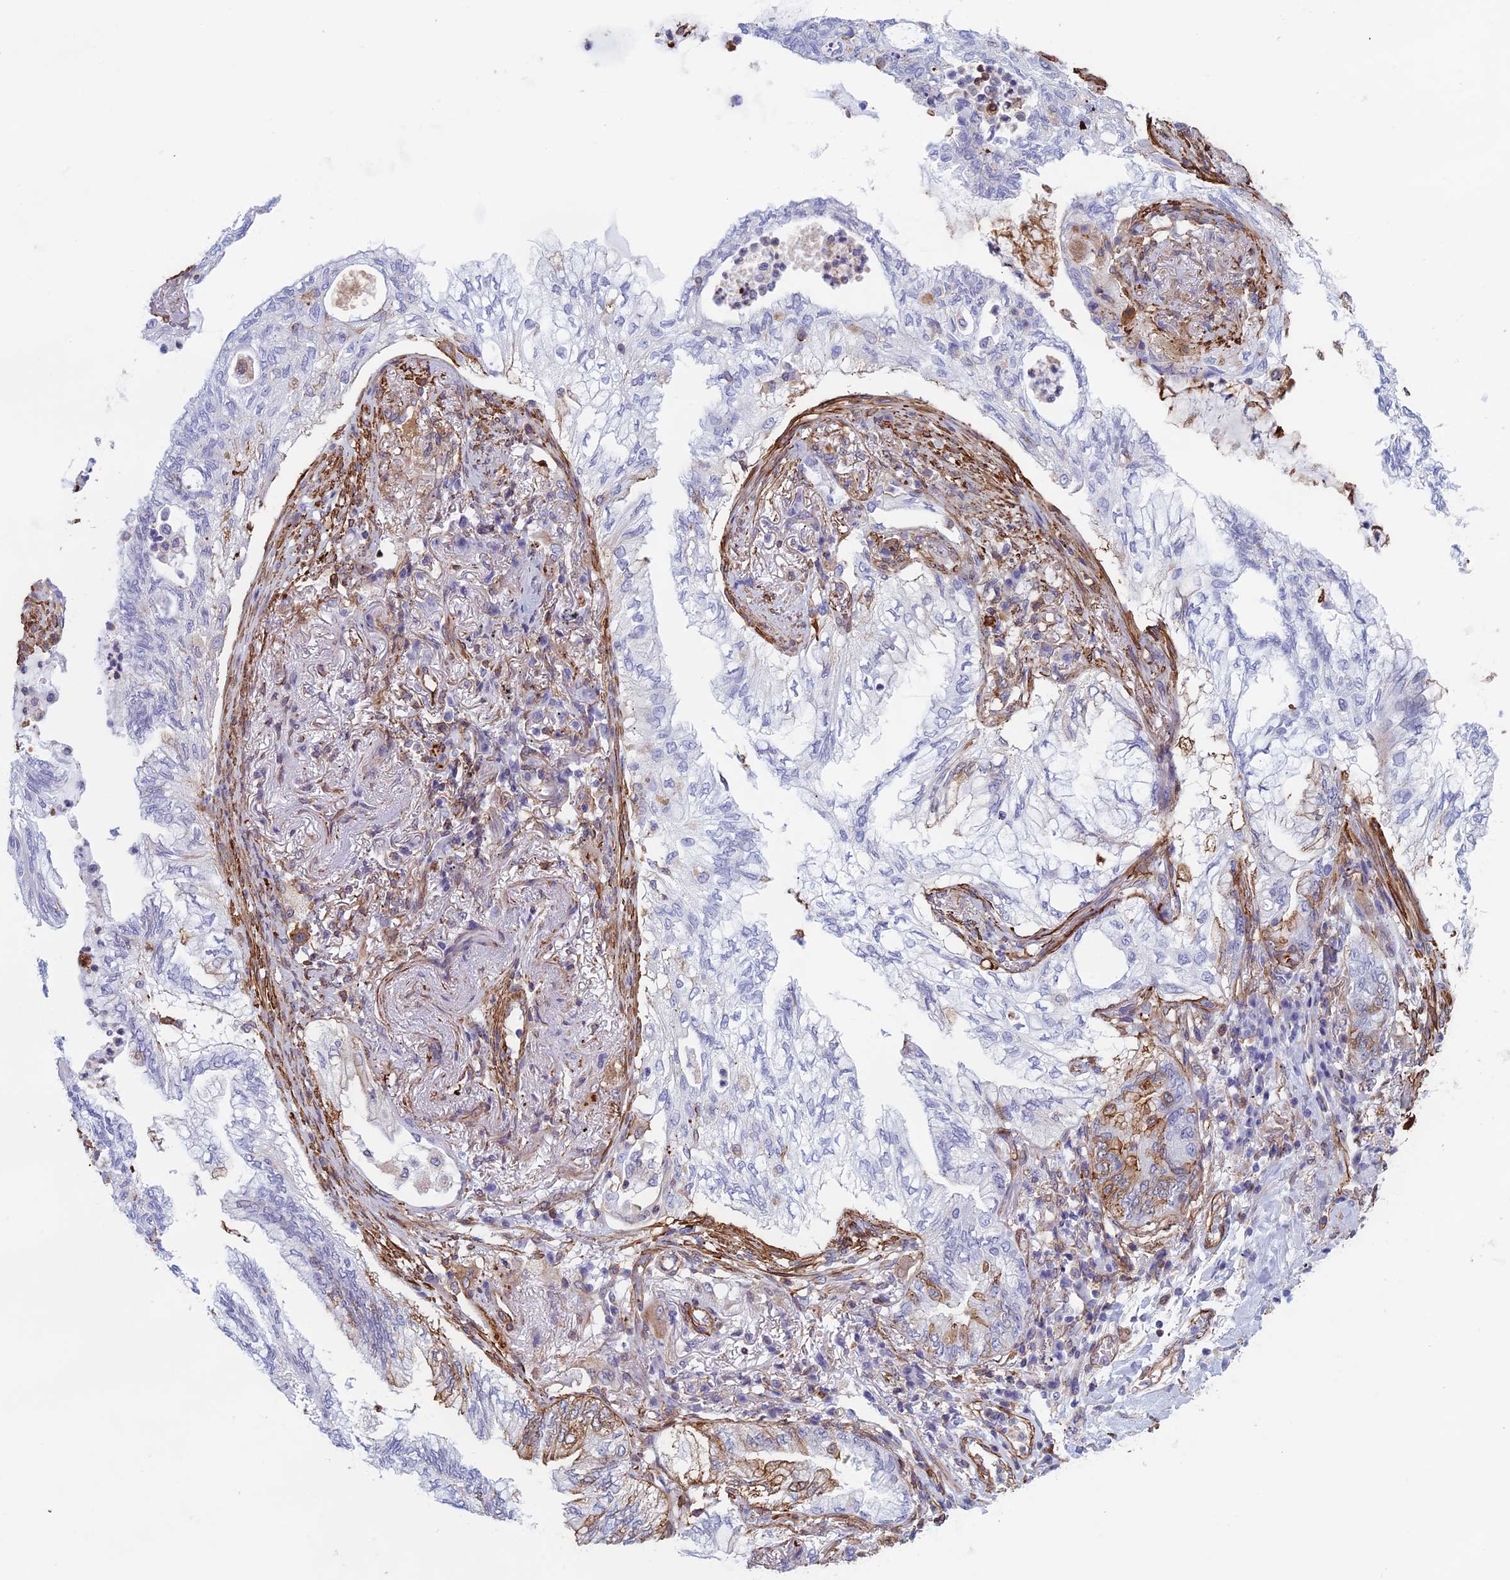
{"staining": {"intensity": "negative", "quantity": "none", "location": "none"}, "tissue": "lung cancer", "cell_type": "Tumor cells", "image_type": "cancer", "snomed": [{"axis": "morphology", "description": "Adenocarcinoma, NOS"}, {"axis": "topography", "description": "Lung"}], "caption": "The image exhibits no staining of tumor cells in lung cancer.", "gene": "ANGPTL2", "patient": {"sex": "female", "age": 70}}